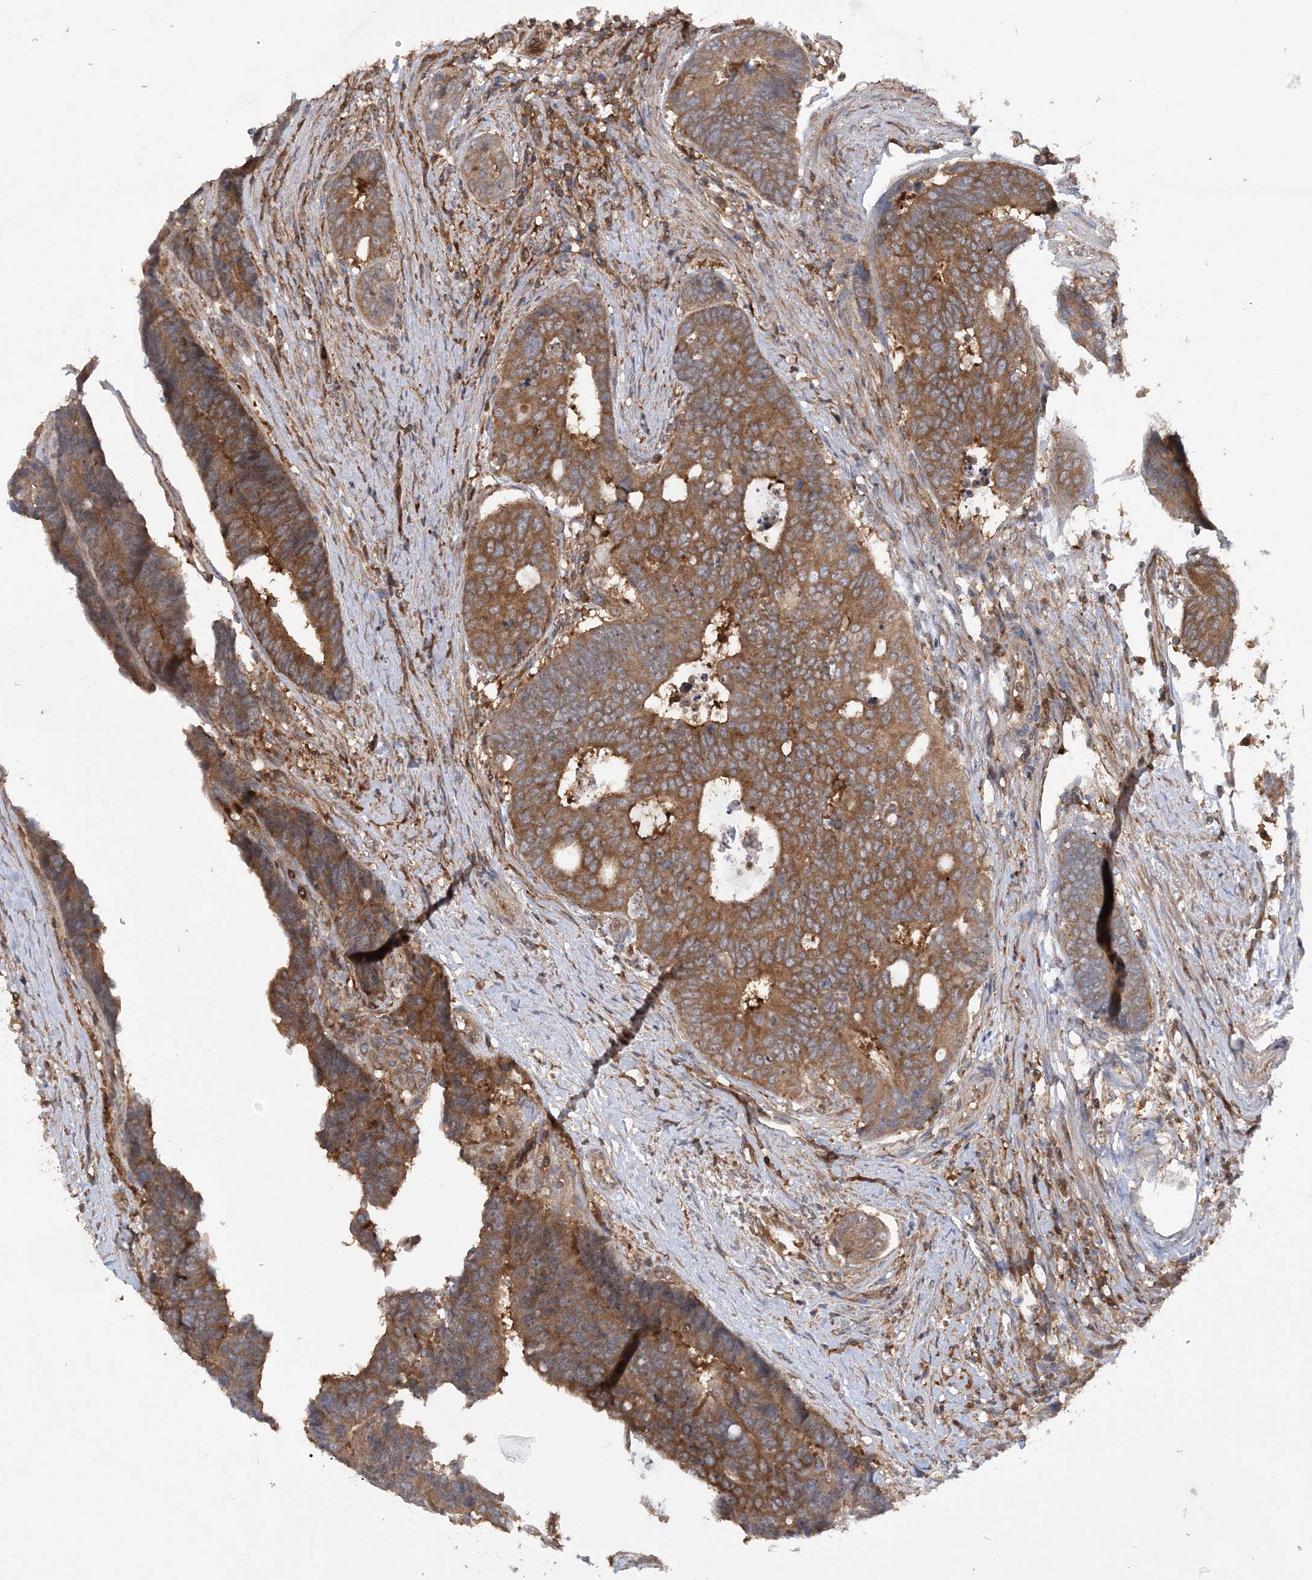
{"staining": {"intensity": "moderate", "quantity": ">75%", "location": "cytoplasmic/membranous"}, "tissue": "colorectal cancer", "cell_type": "Tumor cells", "image_type": "cancer", "snomed": [{"axis": "morphology", "description": "Adenocarcinoma, NOS"}, {"axis": "topography", "description": "Rectum"}], "caption": "Approximately >75% of tumor cells in human colorectal cancer (adenocarcinoma) show moderate cytoplasmic/membranous protein staining as visualized by brown immunohistochemical staining.", "gene": "ACAP2", "patient": {"sex": "male", "age": 84}}